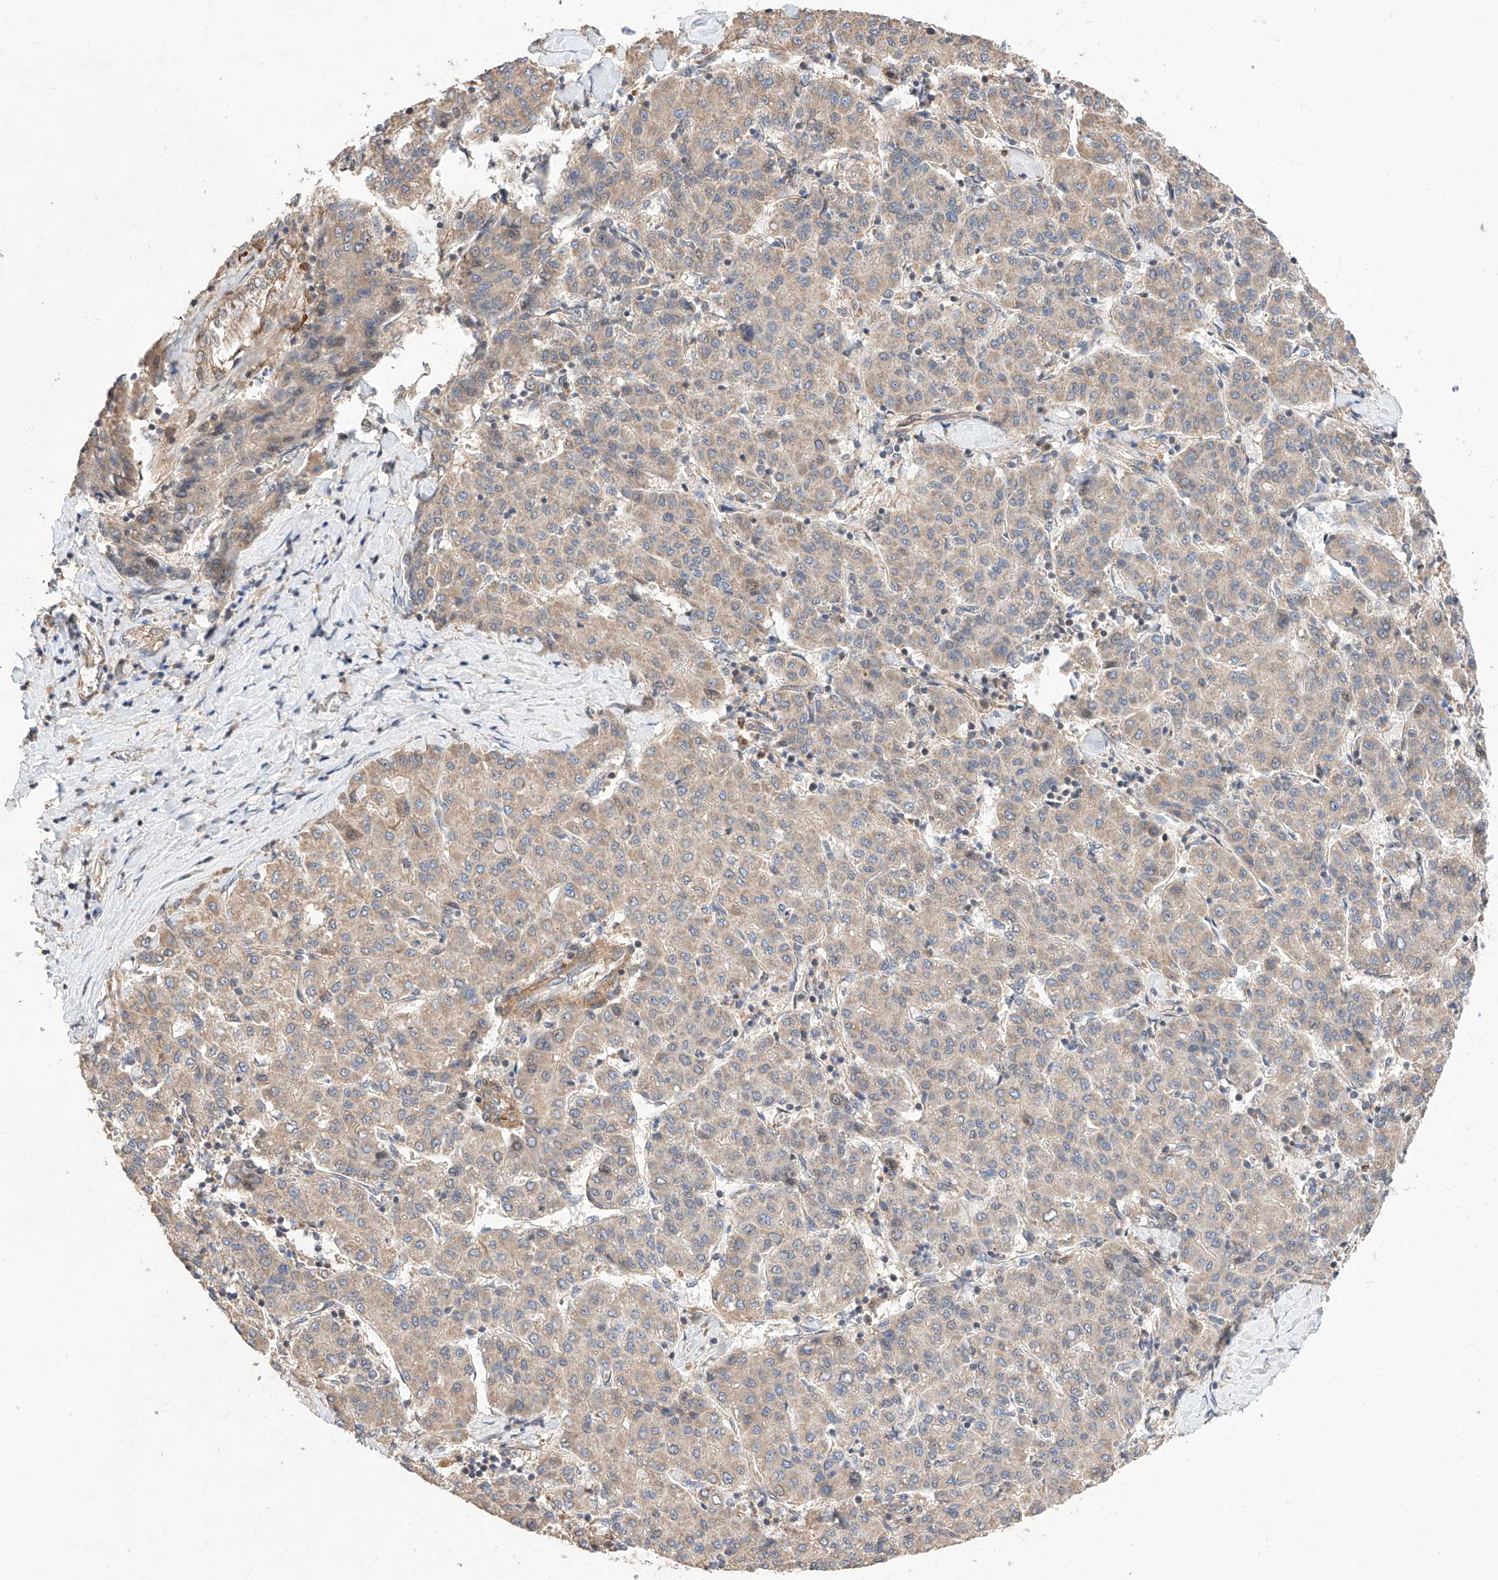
{"staining": {"intensity": "weak", "quantity": ">75%", "location": "cytoplasmic/membranous"}, "tissue": "liver cancer", "cell_type": "Tumor cells", "image_type": "cancer", "snomed": [{"axis": "morphology", "description": "Carcinoma, Hepatocellular, NOS"}, {"axis": "topography", "description": "Liver"}], "caption": "IHC (DAB (3,3'-diaminobenzidine)) staining of human liver hepatocellular carcinoma reveals weak cytoplasmic/membranous protein staining in about >75% of tumor cells. (DAB (3,3'-diaminobenzidine) = brown stain, brightfield microscopy at high magnification).", "gene": "RAB23", "patient": {"sex": "male", "age": 65}}